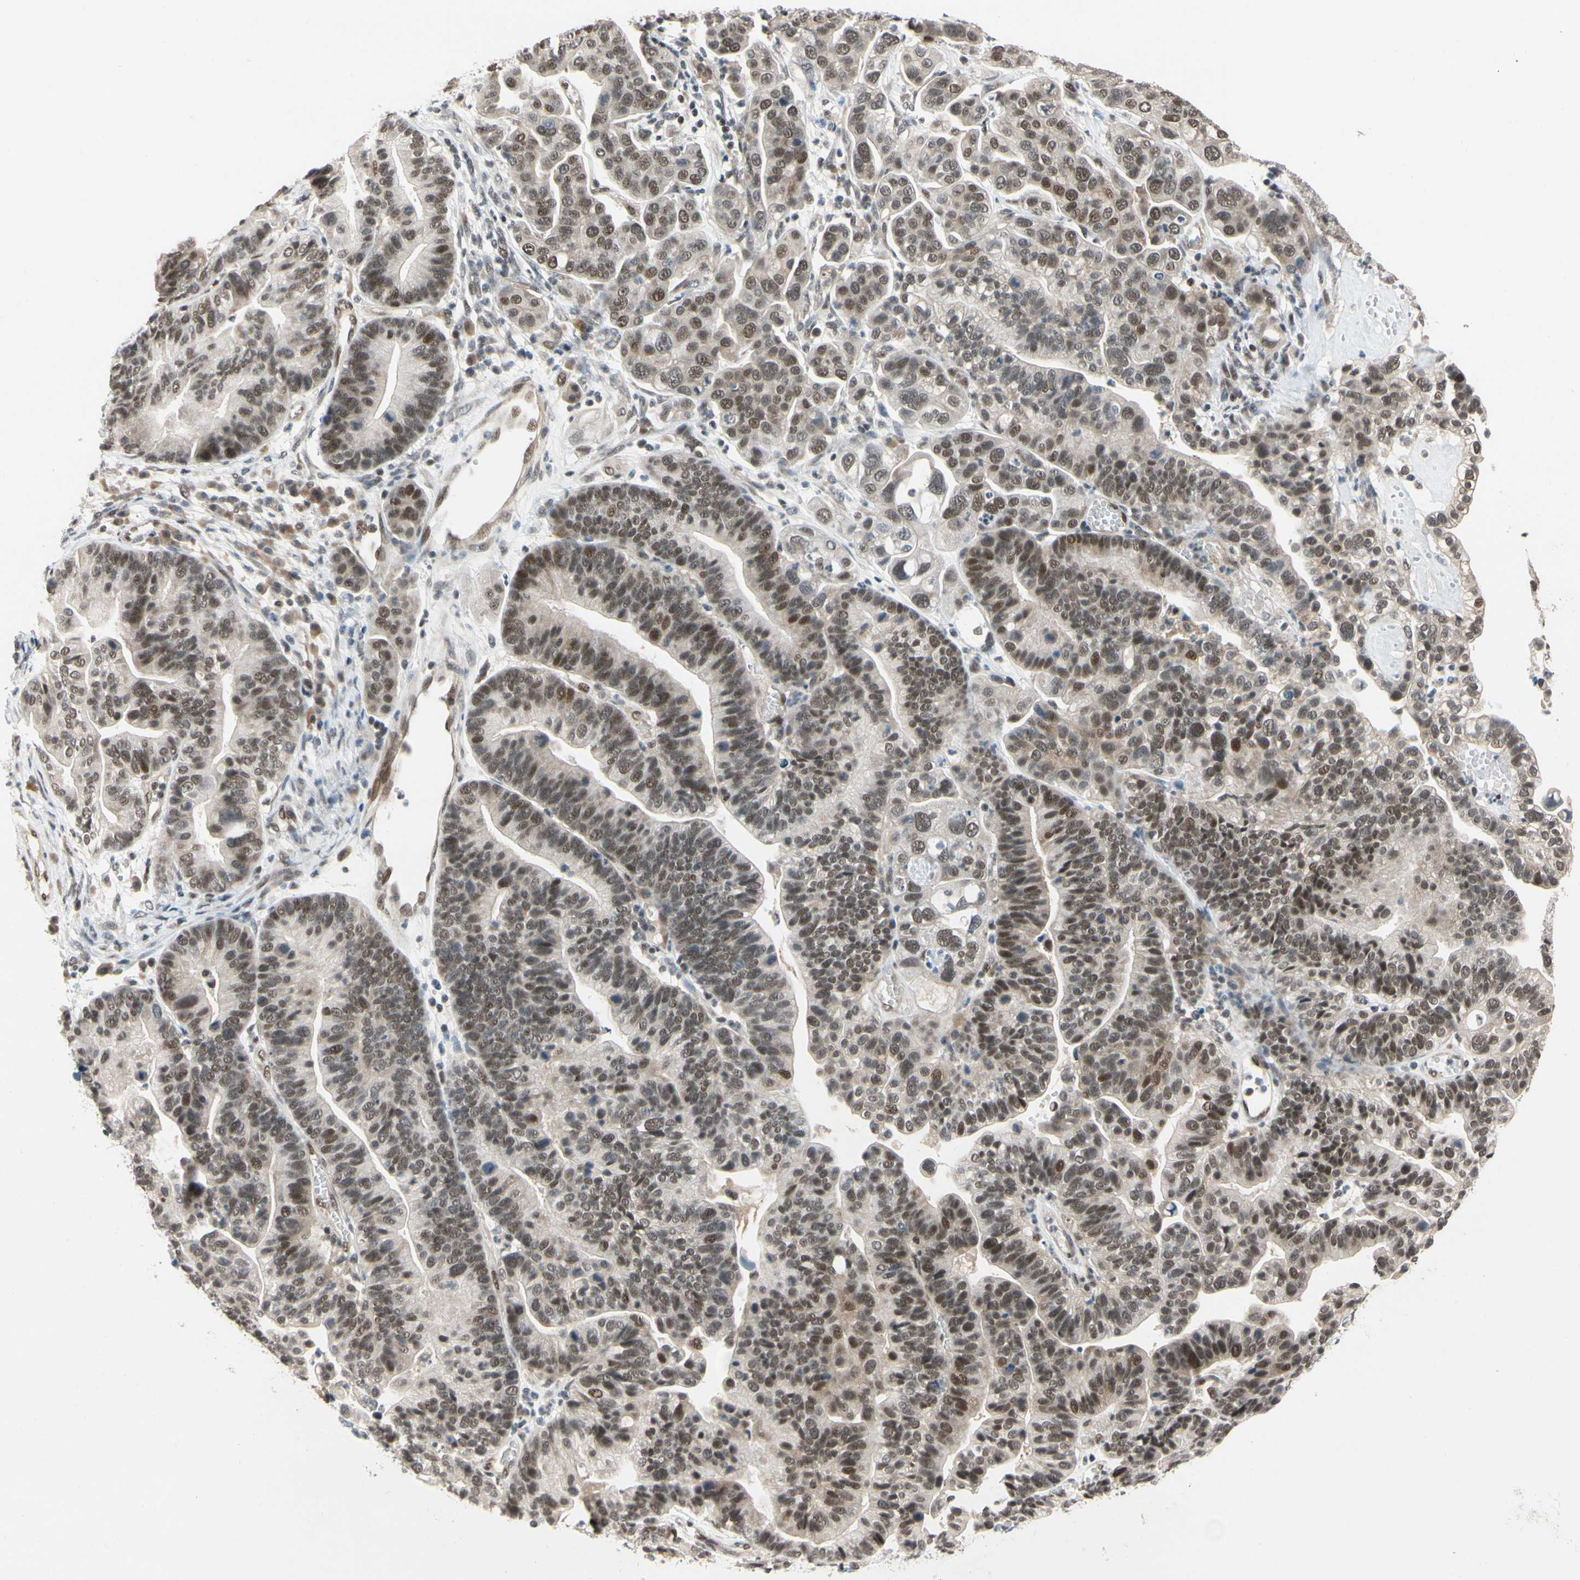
{"staining": {"intensity": "moderate", "quantity": ">75%", "location": "nuclear"}, "tissue": "ovarian cancer", "cell_type": "Tumor cells", "image_type": "cancer", "snomed": [{"axis": "morphology", "description": "Cystadenocarcinoma, serous, NOS"}, {"axis": "topography", "description": "Ovary"}], "caption": "Protein staining shows moderate nuclear staining in approximately >75% of tumor cells in ovarian cancer.", "gene": "TAF4", "patient": {"sex": "female", "age": 56}}